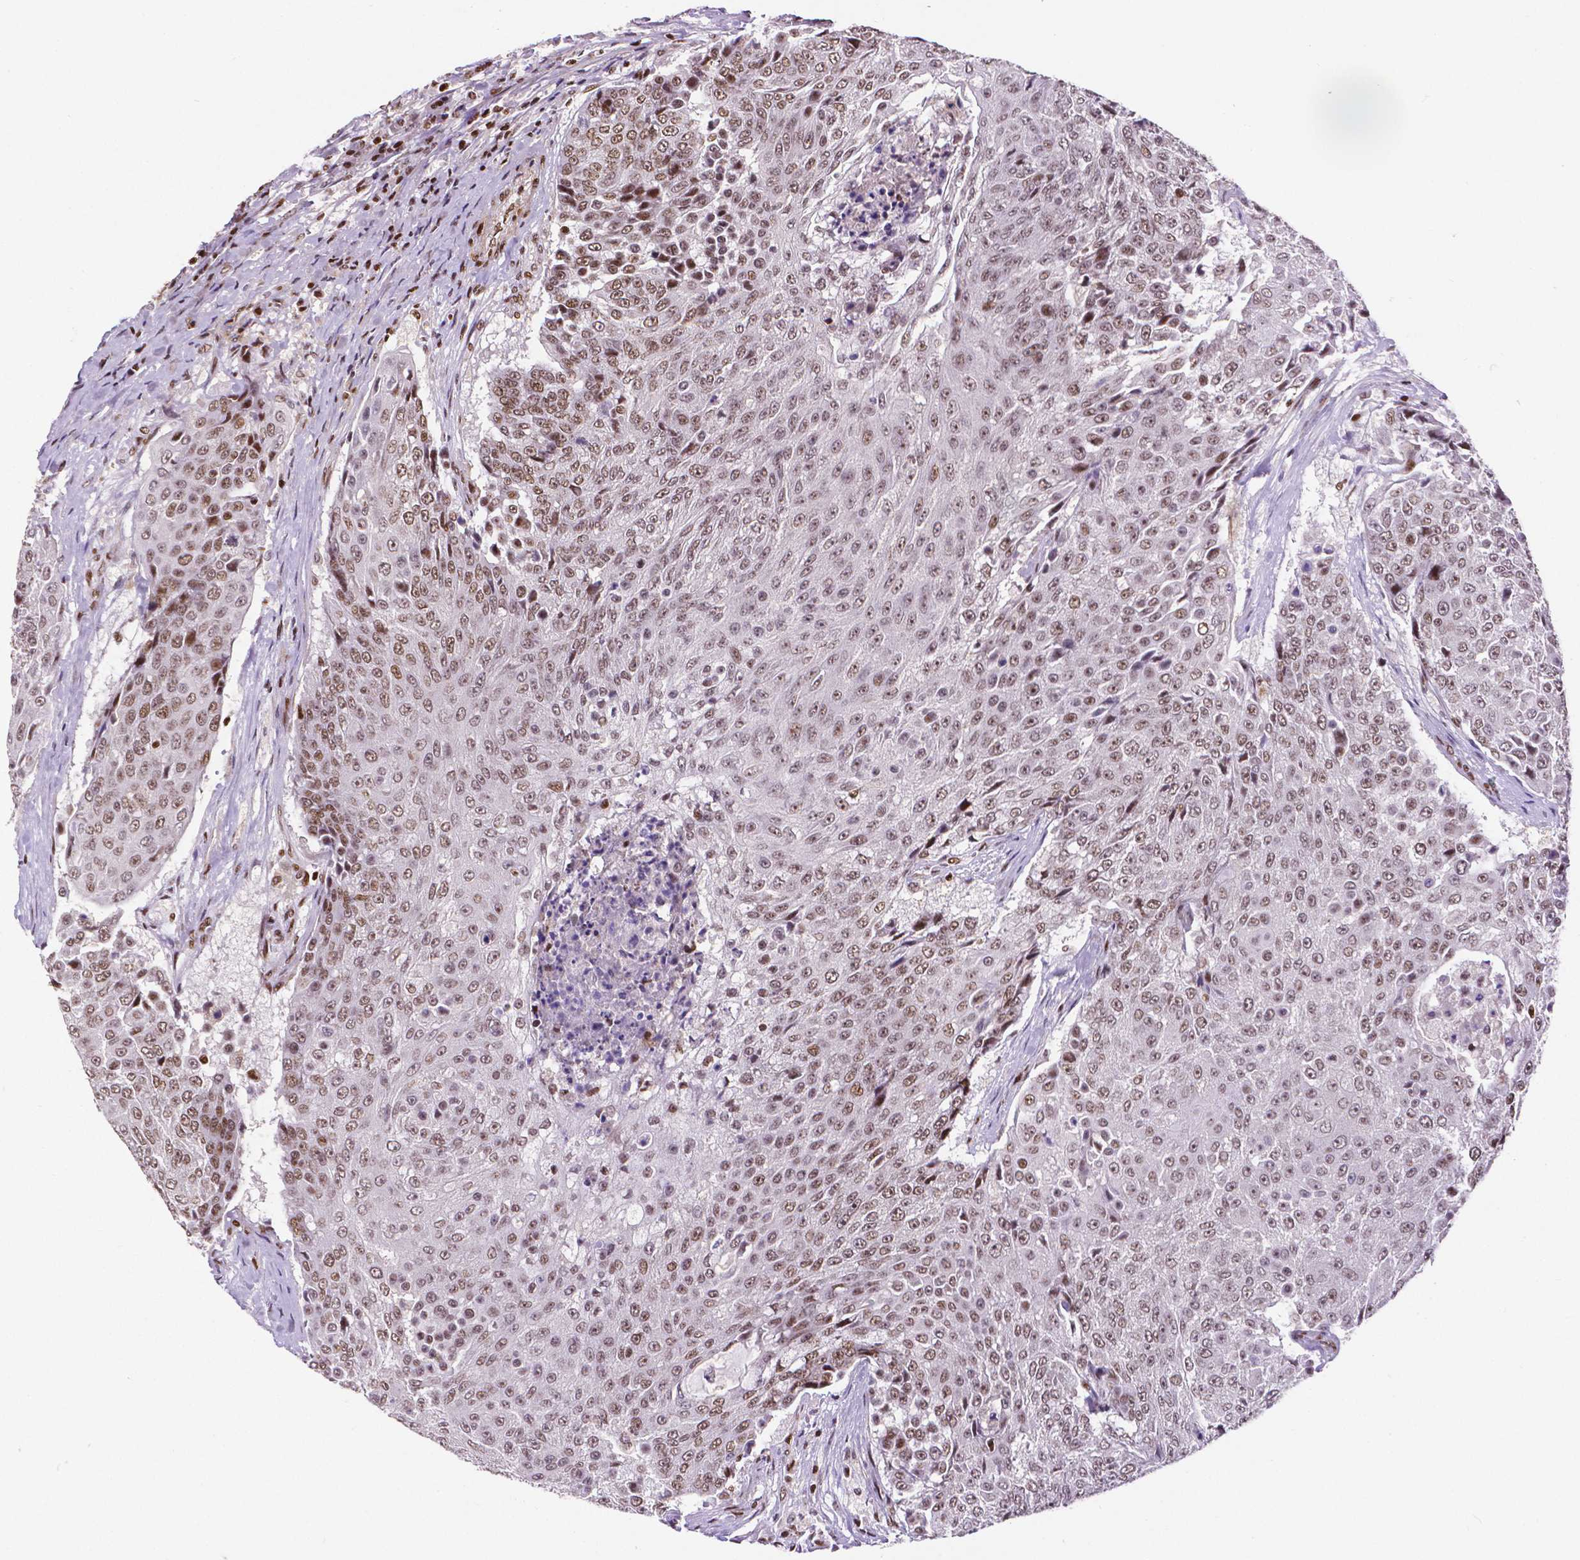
{"staining": {"intensity": "moderate", "quantity": ">75%", "location": "nuclear"}, "tissue": "urothelial cancer", "cell_type": "Tumor cells", "image_type": "cancer", "snomed": [{"axis": "morphology", "description": "Urothelial carcinoma, High grade"}, {"axis": "topography", "description": "Urinary bladder"}], "caption": "Tumor cells exhibit medium levels of moderate nuclear staining in about >75% of cells in human urothelial carcinoma (high-grade).", "gene": "CTCF", "patient": {"sex": "female", "age": 63}}